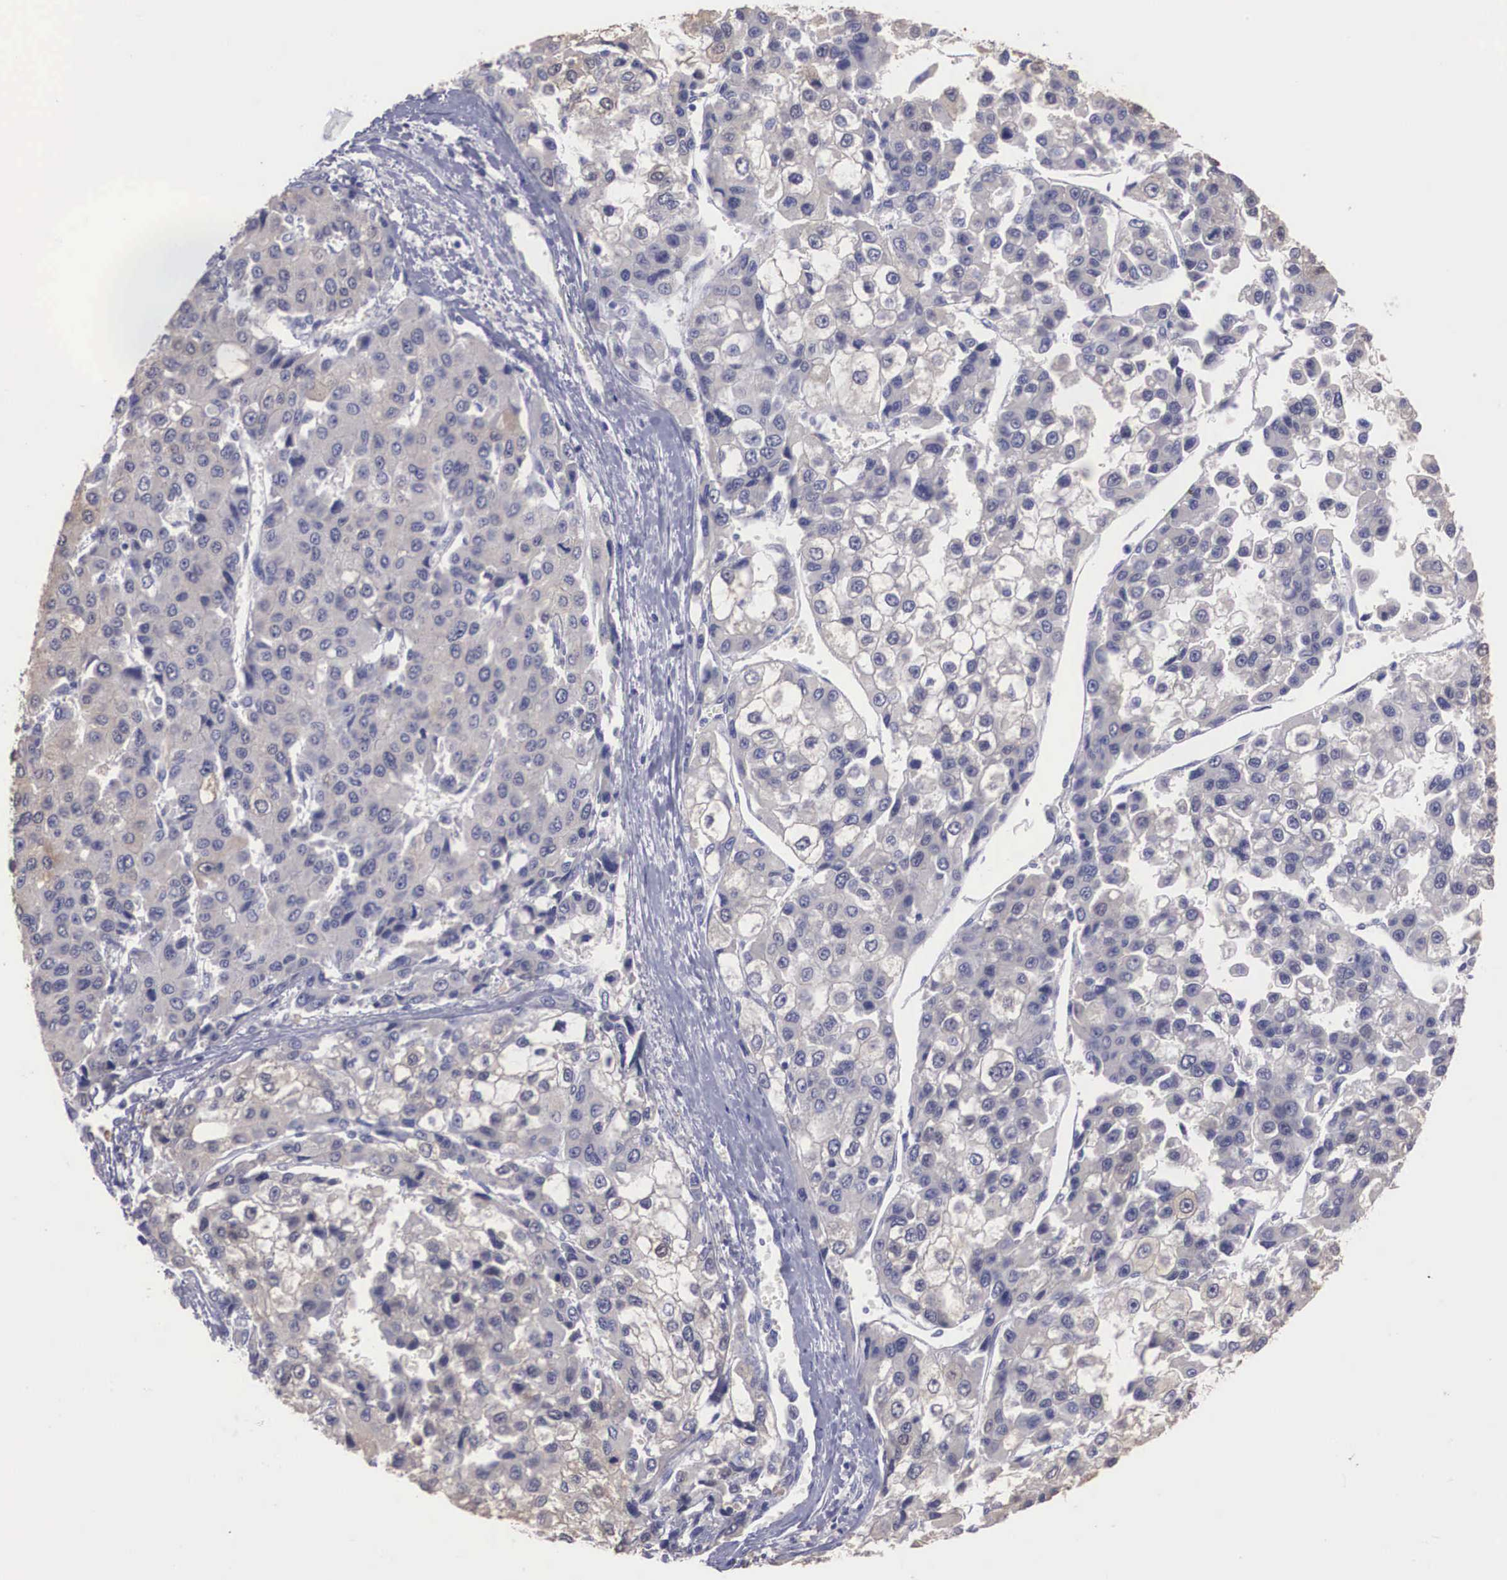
{"staining": {"intensity": "negative", "quantity": "none", "location": "none"}, "tissue": "liver cancer", "cell_type": "Tumor cells", "image_type": "cancer", "snomed": [{"axis": "morphology", "description": "Carcinoma, Hepatocellular, NOS"}, {"axis": "topography", "description": "Liver"}], "caption": "This is an immunohistochemistry (IHC) image of human hepatocellular carcinoma (liver). There is no positivity in tumor cells.", "gene": "REPS2", "patient": {"sex": "female", "age": 66}}